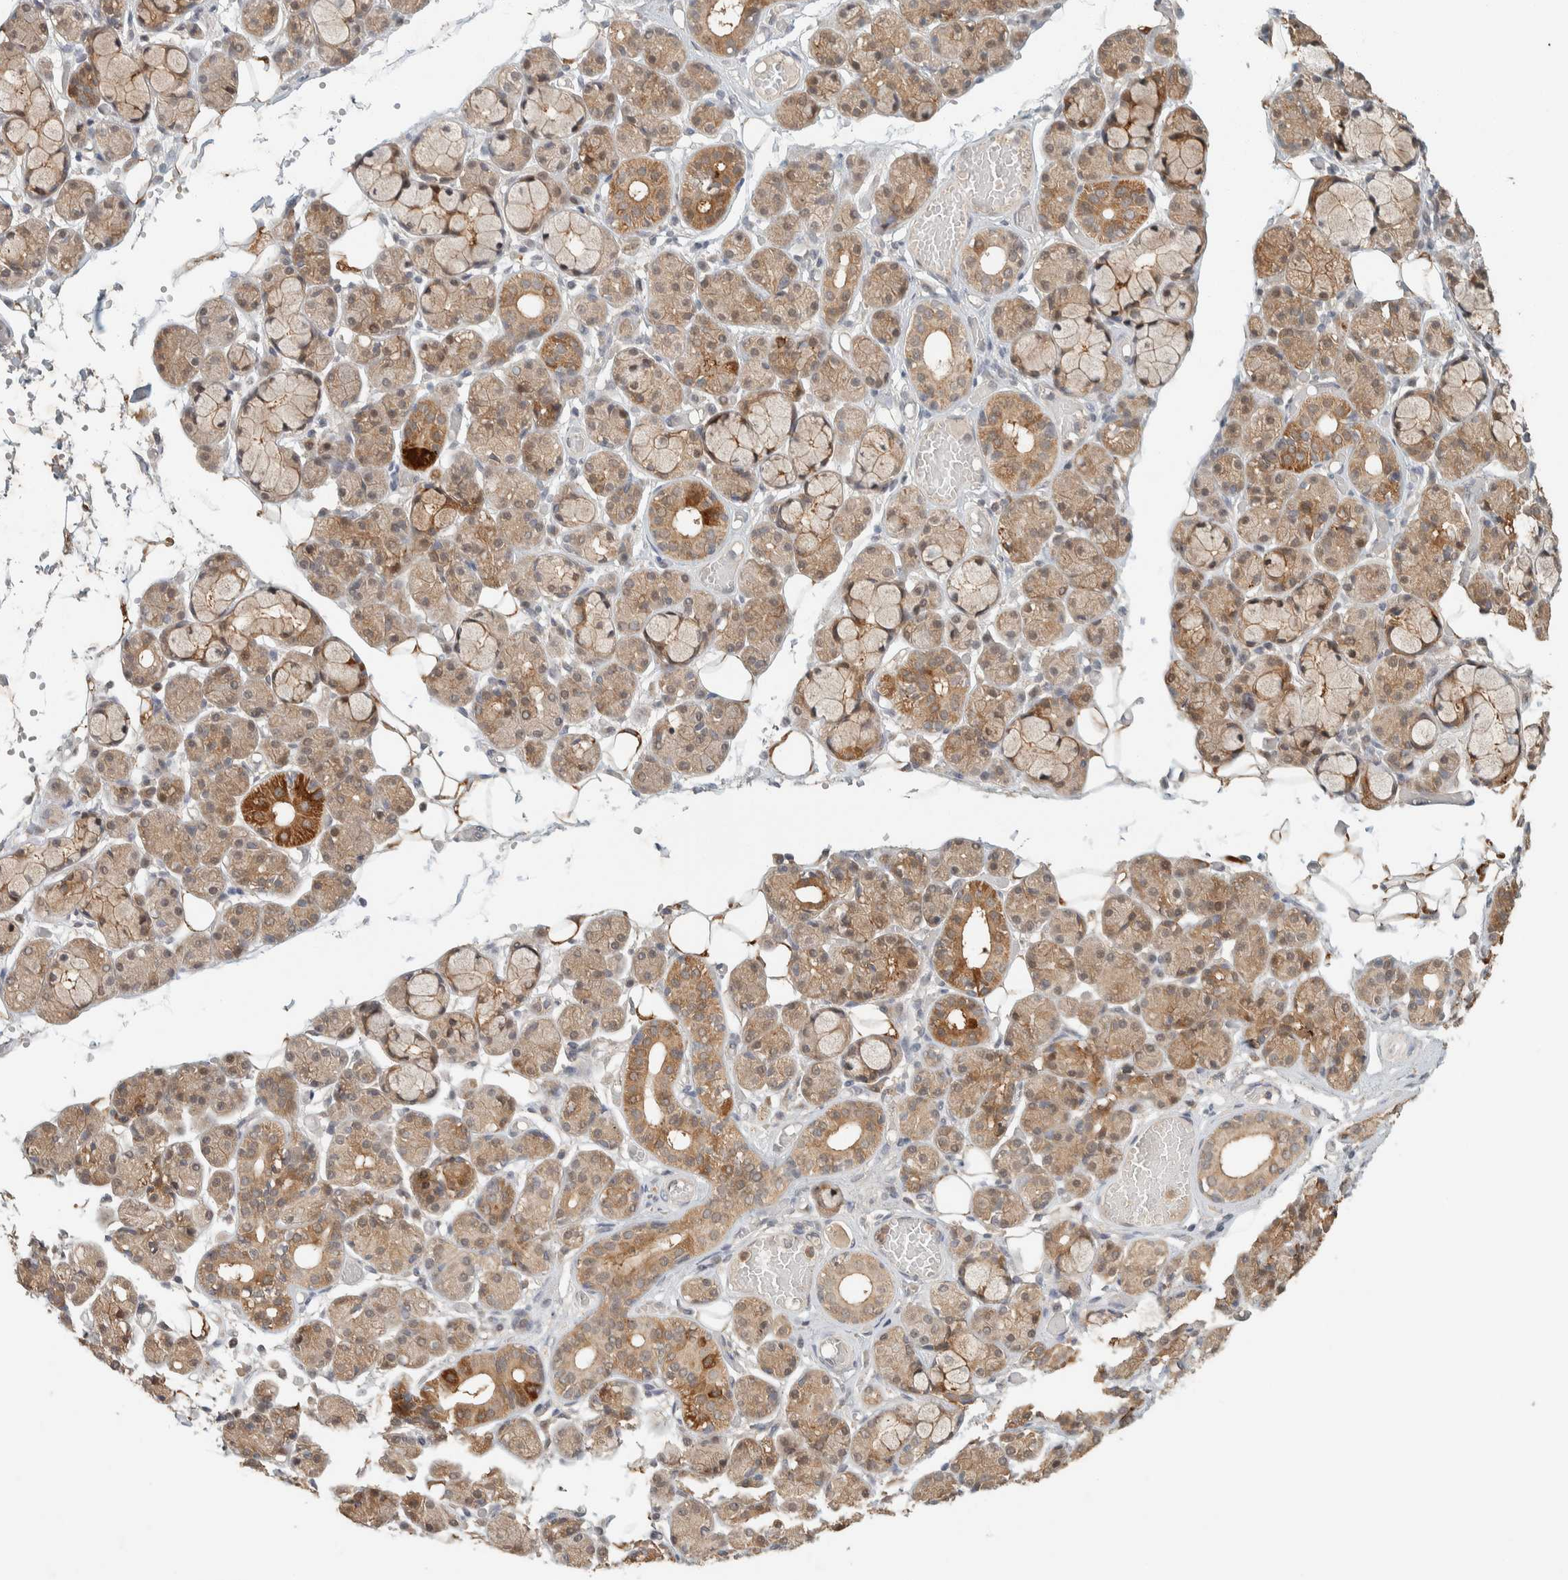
{"staining": {"intensity": "moderate", "quantity": "25%-75%", "location": "cytoplasmic/membranous"}, "tissue": "salivary gland", "cell_type": "Glandular cells", "image_type": "normal", "snomed": [{"axis": "morphology", "description": "Normal tissue, NOS"}, {"axis": "topography", "description": "Salivary gland"}], "caption": "Moderate cytoplasmic/membranous expression for a protein is present in approximately 25%-75% of glandular cells of benign salivary gland using immunohistochemistry.", "gene": "ZNF567", "patient": {"sex": "male", "age": 63}}